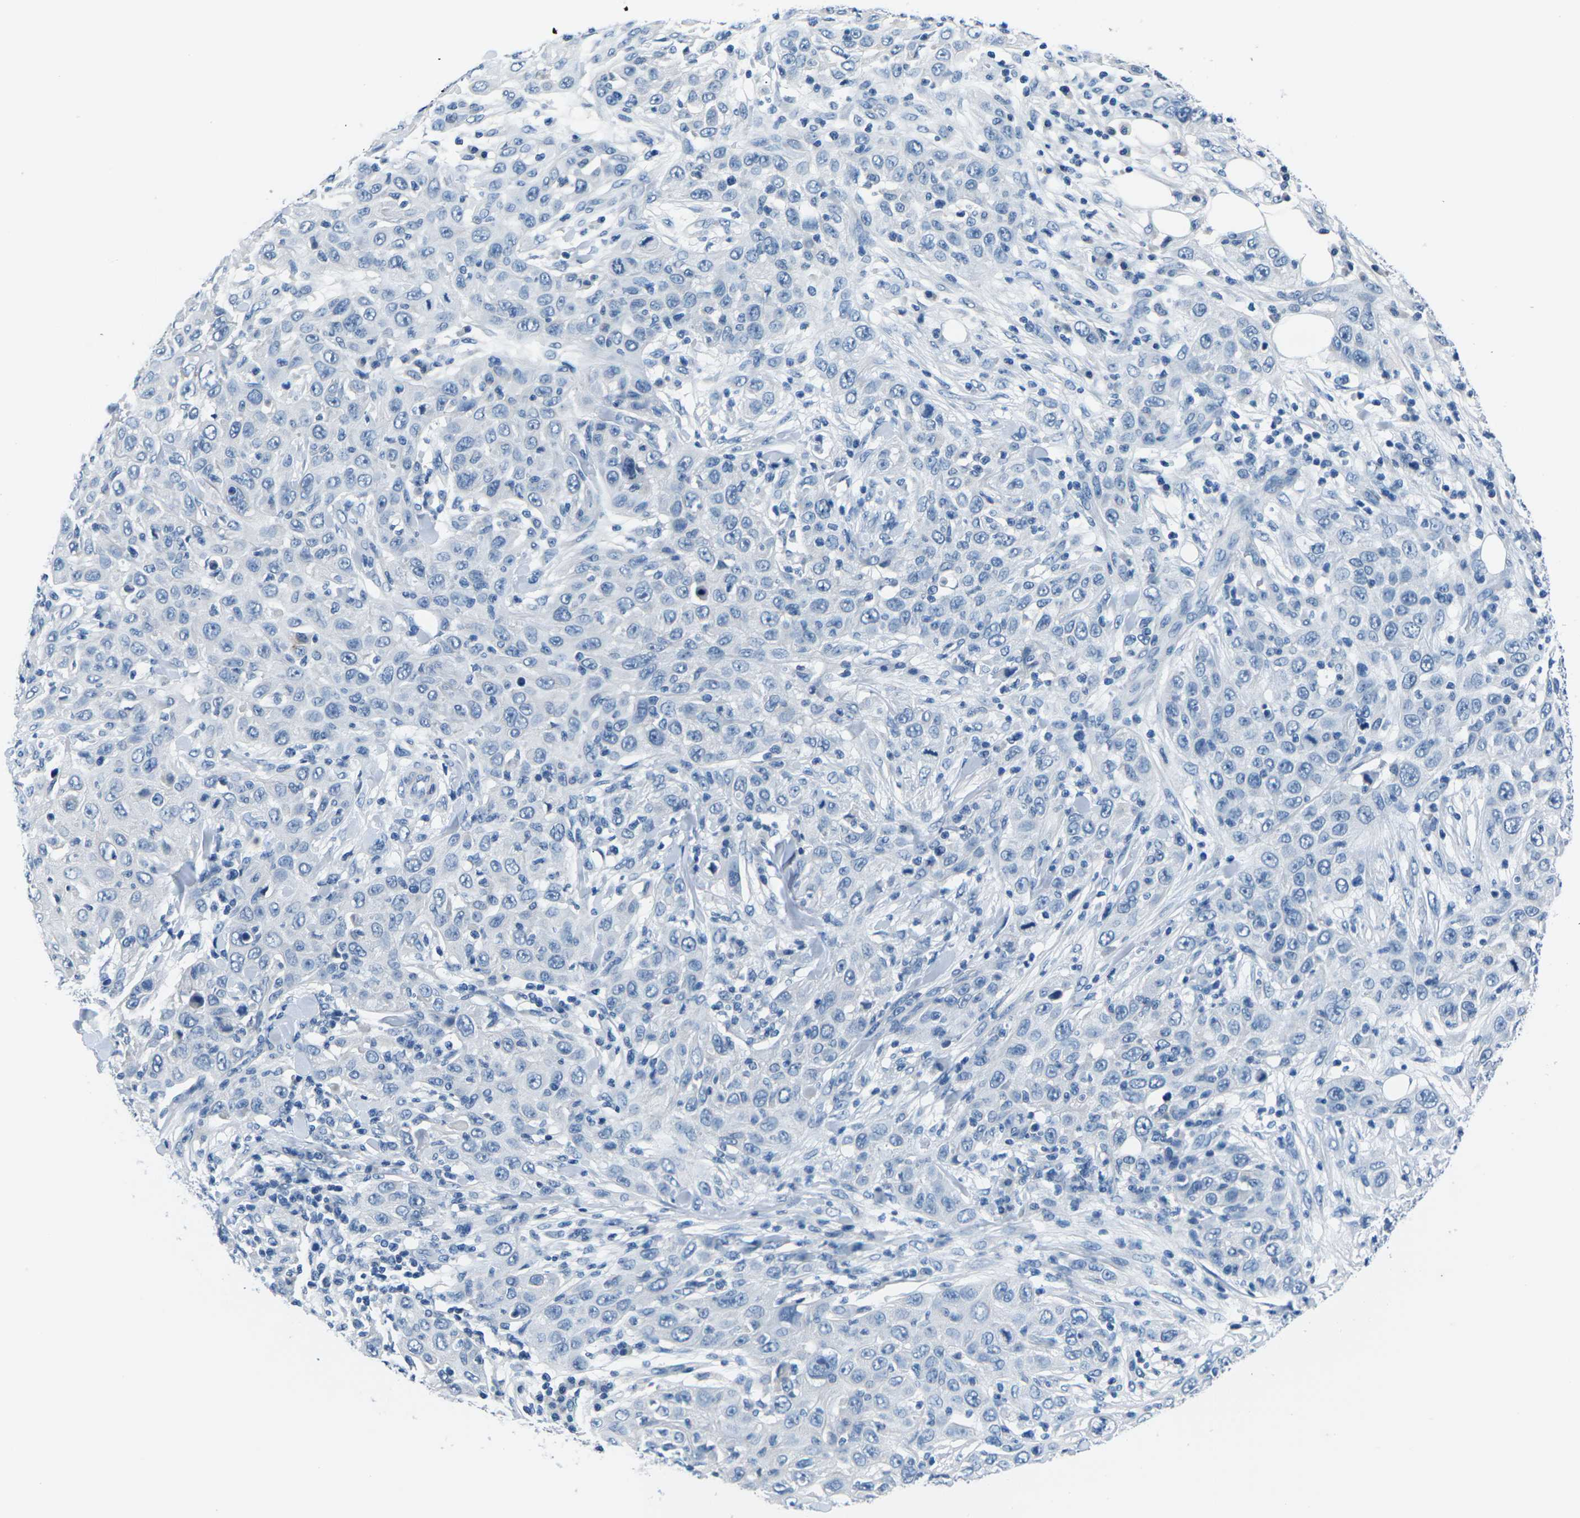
{"staining": {"intensity": "negative", "quantity": "none", "location": "none"}, "tissue": "skin cancer", "cell_type": "Tumor cells", "image_type": "cancer", "snomed": [{"axis": "morphology", "description": "Squamous cell carcinoma, NOS"}, {"axis": "topography", "description": "Skin"}], "caption": "Tumor cells are negative for brown protein staining in skin squamous cell carcinoma.", "gene": "UMOD", "patient": {"sex": "female", "age": 88}}